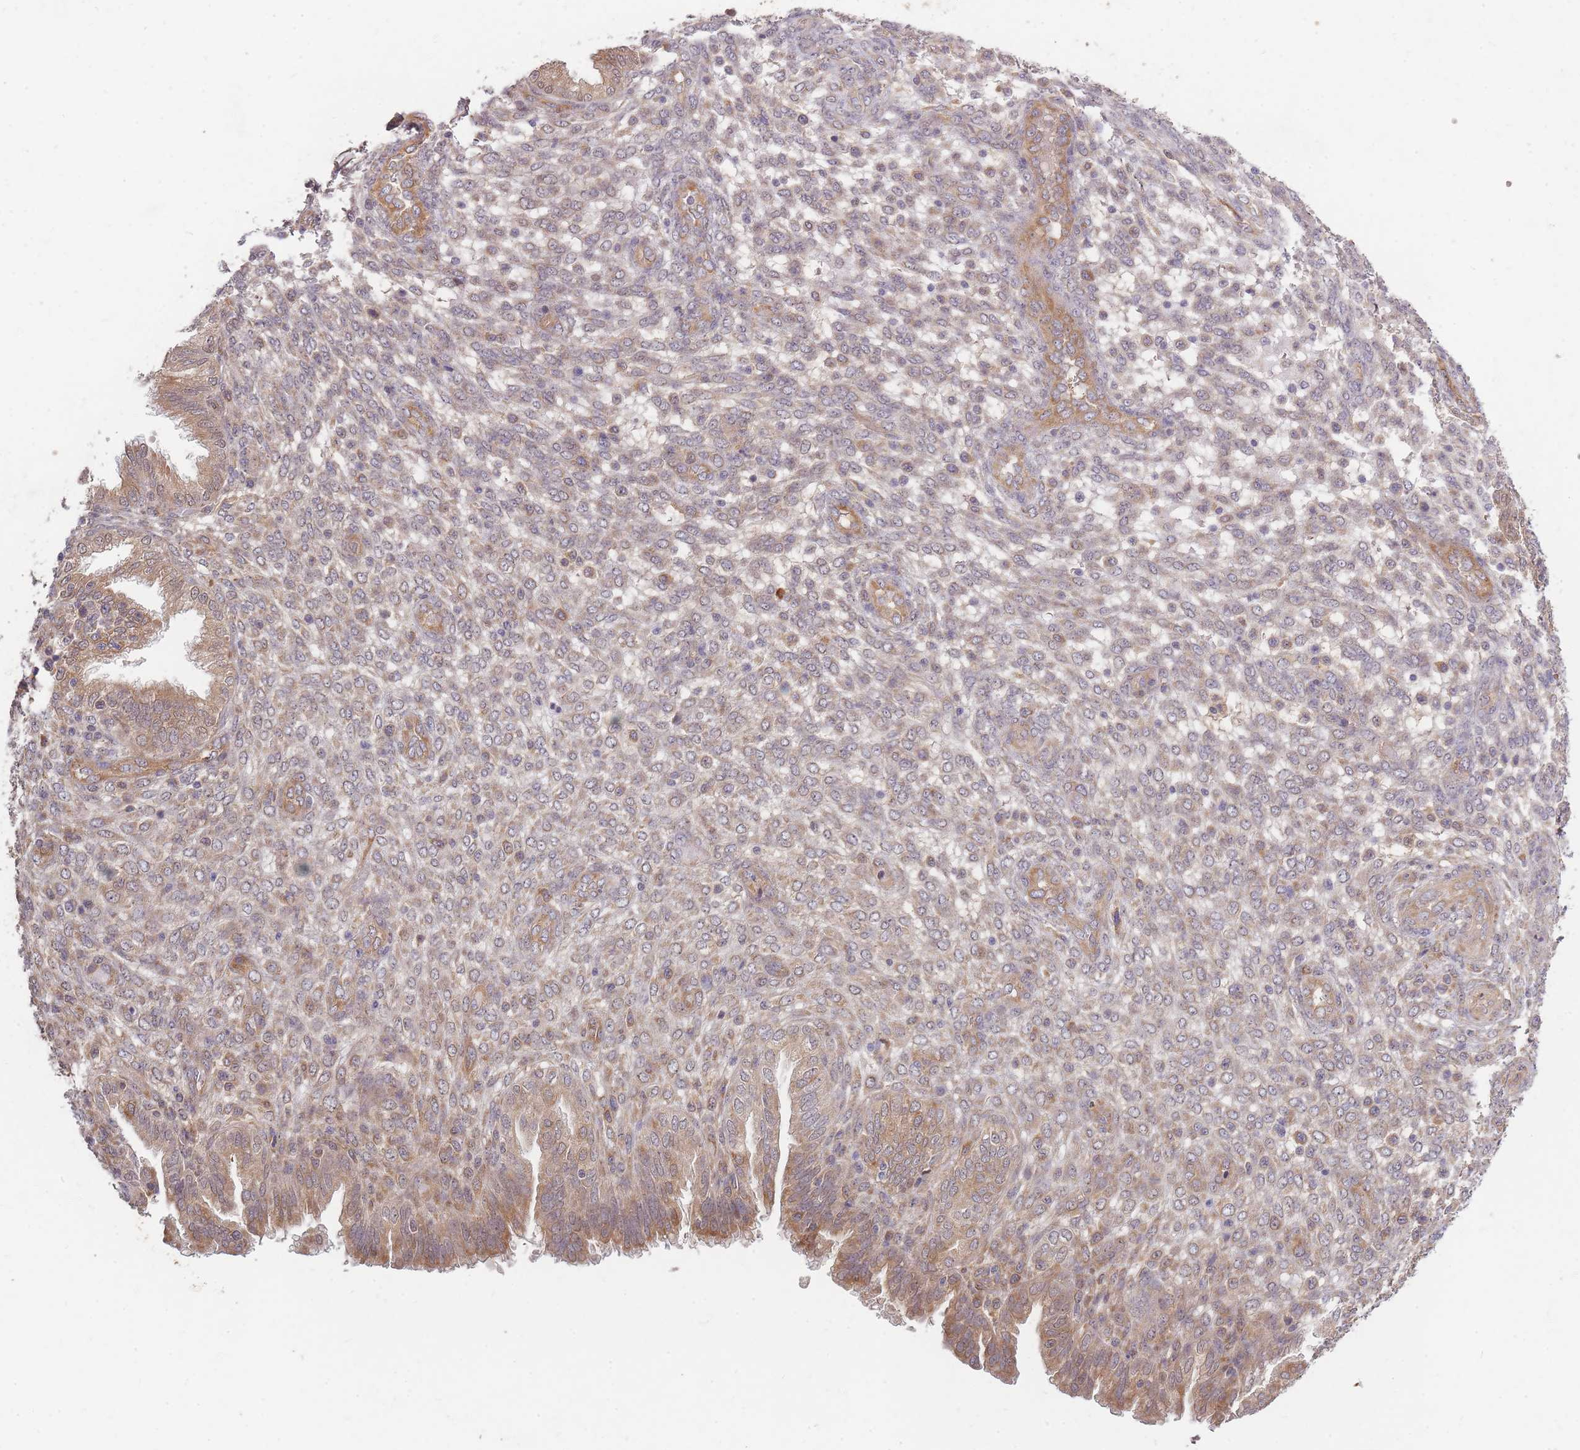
{"staining": {"intensity": "weak", "quantity": "25%-75%", "location": "cytoplasmic/membranous"}, "tissue": "endometrium", "cell_type": "Cells in endometrial stroma", "image_type": "normal", "snomed": [{"axis": "morphology", "description": "Normal tissue, NOS"}, {"axis": "topography", "description": "Endometrium"}], "caption": "High-power microscopy captured an IHC image of benign endometrium, revealing weak cytoplasmic/membranous positivity in approximately 25%-75% of cells in endometrial stroma.", "gene": "SMIM14", "patient": {"sex": "female", "age": 33}}